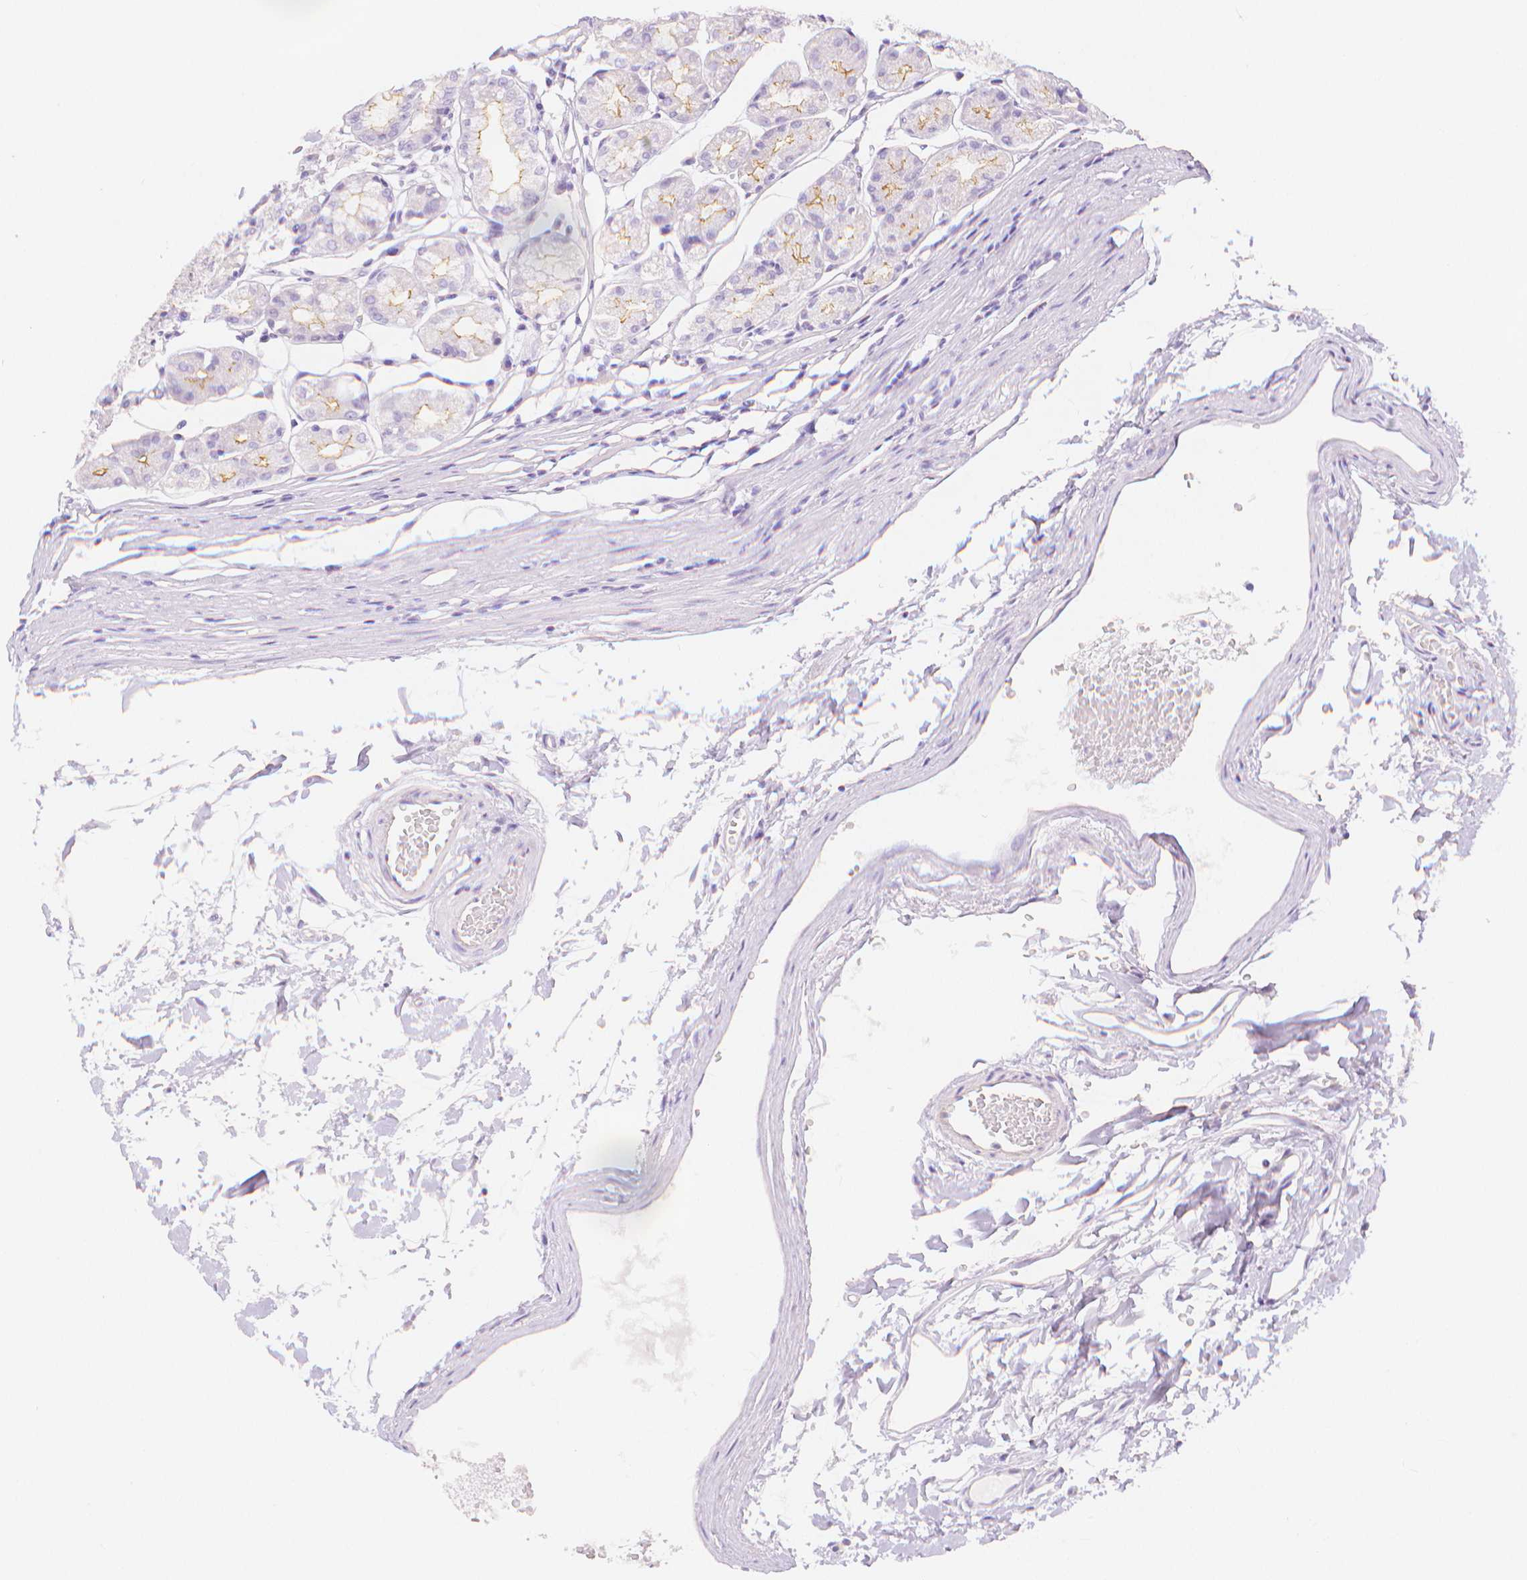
{"staining": {"intensity": "moderate", "quantity": "<25%", "location": "cytoplasmic/membranous"}, "tissue": "stomach", "cell_type": "Glandular cells", "image_type": "normal", "snomed": [{"axis": "morphology", "description": "Normal tissue, NOS"}, {"axis": "topography", "description": "Stomach"}], "caption": "DAB immunohistochemical staining of benign human stomach demonstrates moderate cytoplasmic/membranous protein expression in approximately <25% of glandular cells.", "gene": "SLC27A5", "patient": {"sex": "male", "age": 55}}